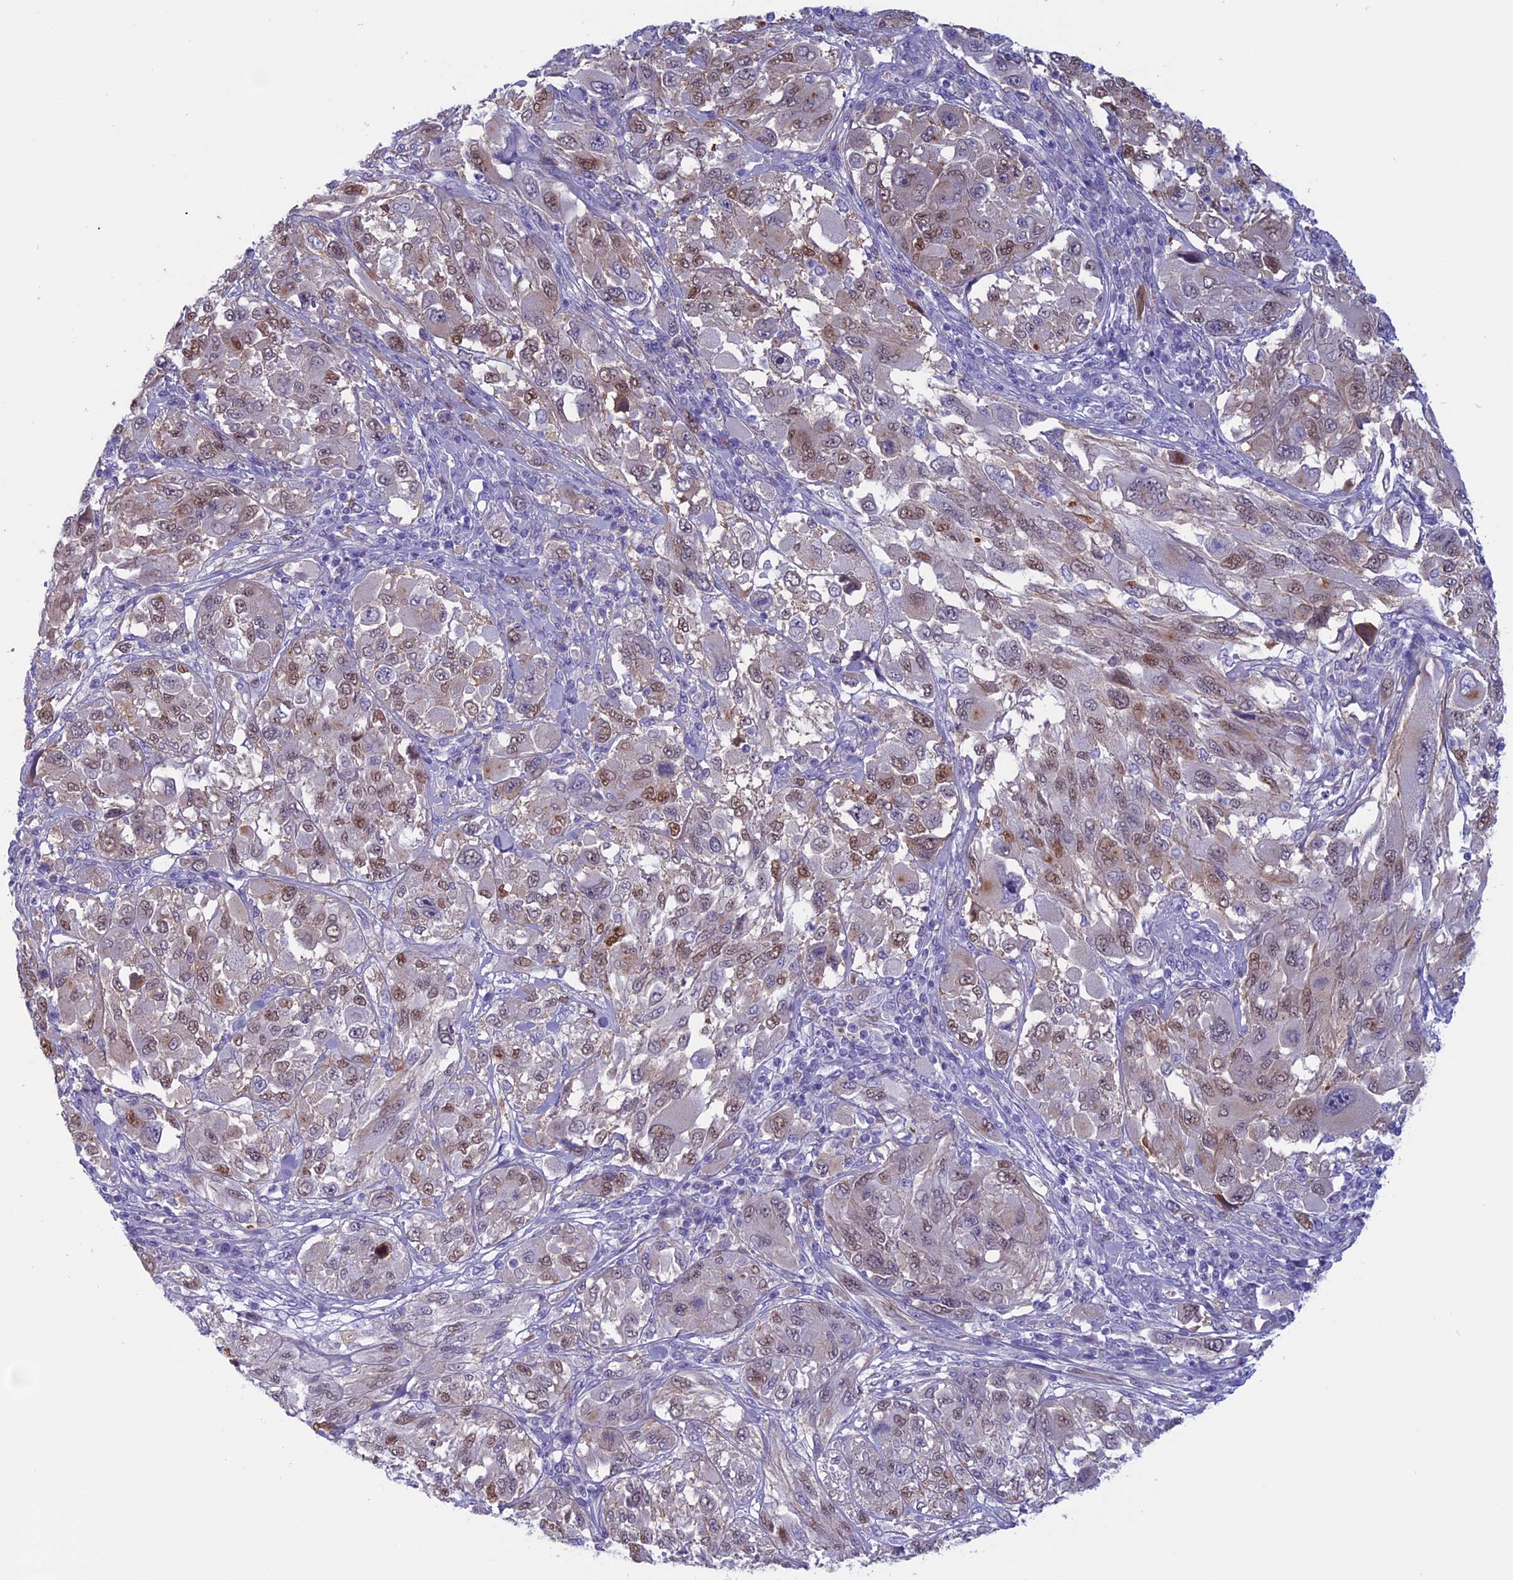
{"staining": {"intensity": "weak", "quantity": ">75%", "location": "nuclear"}, "tissue": "melanoma", "cell_type": "Tumor cells", "image_type": "cancer", "snomed": [{"axis": "morphology", "description": "Malignant melanoma, NOS"}, {"axis": "topography", "description": "Skin"}], "caption": "An immunohistochemistry (IHC) photomicrograph of tumor tissue is shown. Protein staining in brown labels weak nuclear positivity in melanoma within tumor cells.", "gene": "ANGPTL2", "patient": {"sex": "female", "age": 91}}